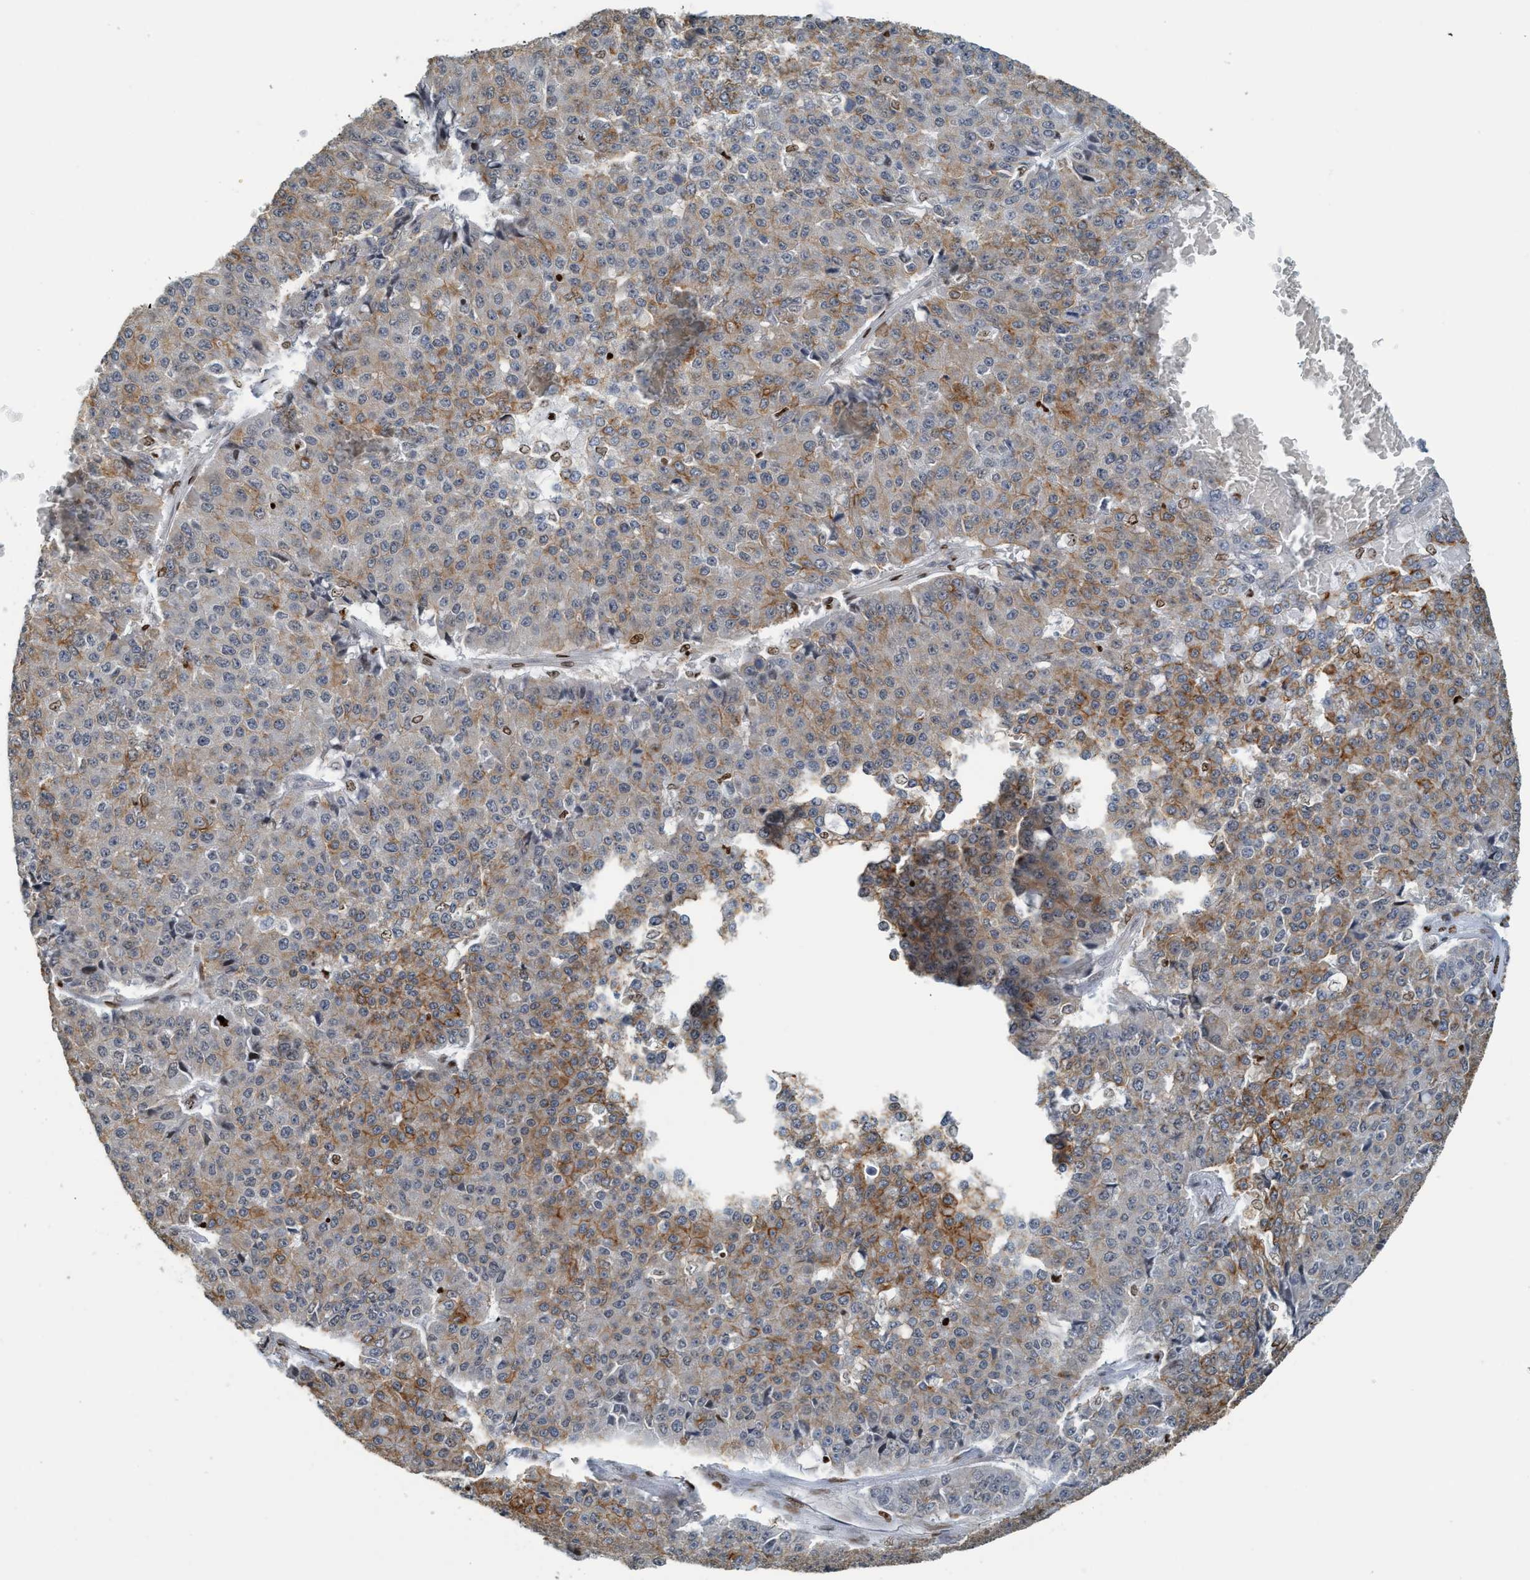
{"staining": {"intensity": "moderate", "quantity": "25%-75%", "location": "cytoplasmic/membranous"}, "tissue": "pancreatic cancer", "cell_type": "Tumor cells", "image_type": "cancer", "snomed": [{"axis": "morphology", "description": "Adenocarcinoma, NOS"}, {"axis": "topography", "description": "Pancreas"}], "caption": "Pancreatic adenocarcinoma was stained to show a protein in brown. There is medium levels of moderate cytoplasmic/membranous positivity in about 25%-75% of tumor cells.", "gene": "SH3D19", "patient": {"sex": "male", "age": 50}}